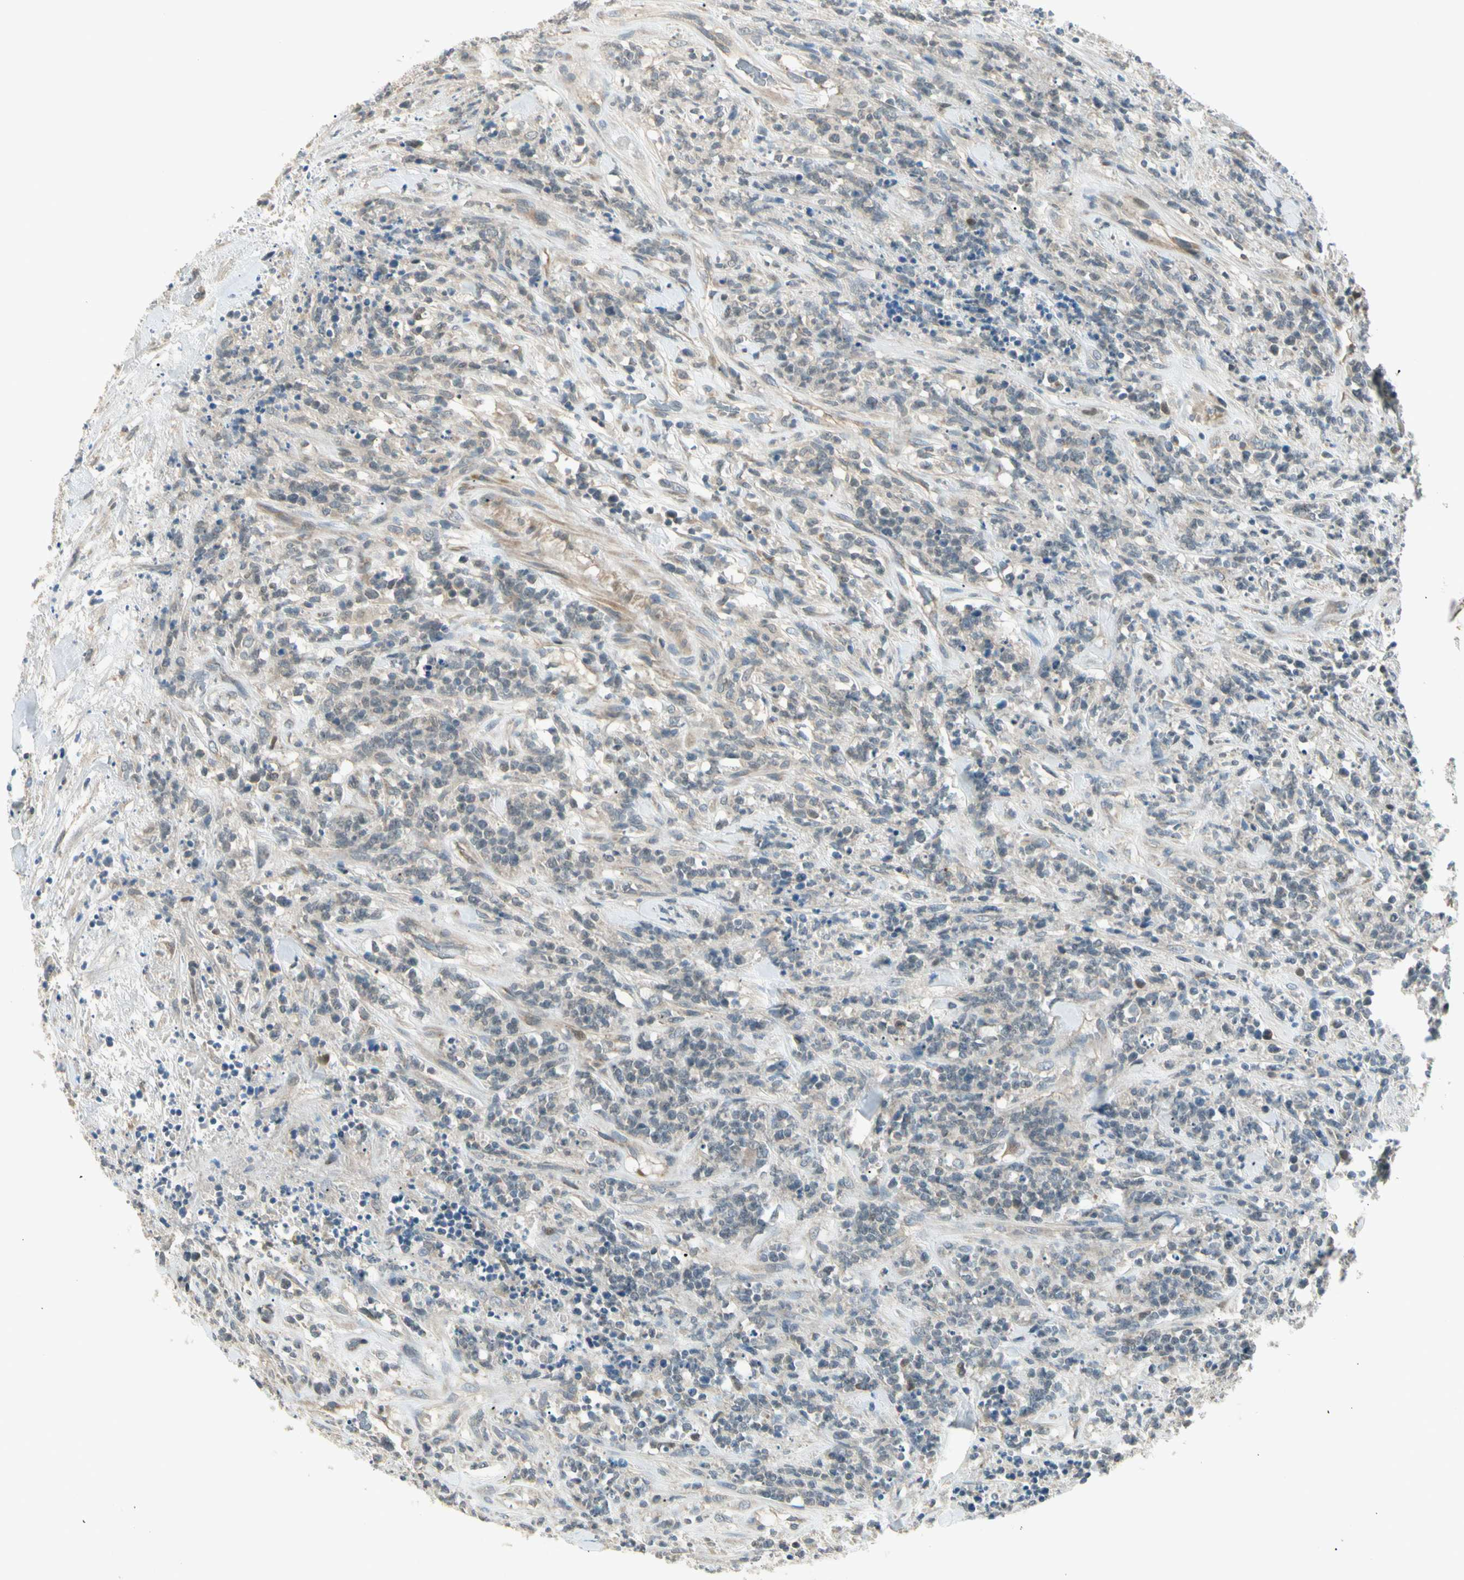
{"staining": {"intensity": "negative", "quantity": "none", "location": "none"}, "tissue": "lymphoma", "cell_type": "Tumor cells", "image_type": "cancer", "snomed": [{"axis": "morphology", "description": "Malignant lymphoma, non-Hodgkin's type, High grade"}, {"axis": "topography", "description": "Soft tissue"}], "caption": "The micrograph reveals no significant staining in tumor cells of lymphoma. (DAB (3,3'-diaminobenzidine) immunohistochemistry visualized using brightfield microscopy, high magnification).", "gene": "PCDHB15", "patient": {"sex": "male", "age": 18}}